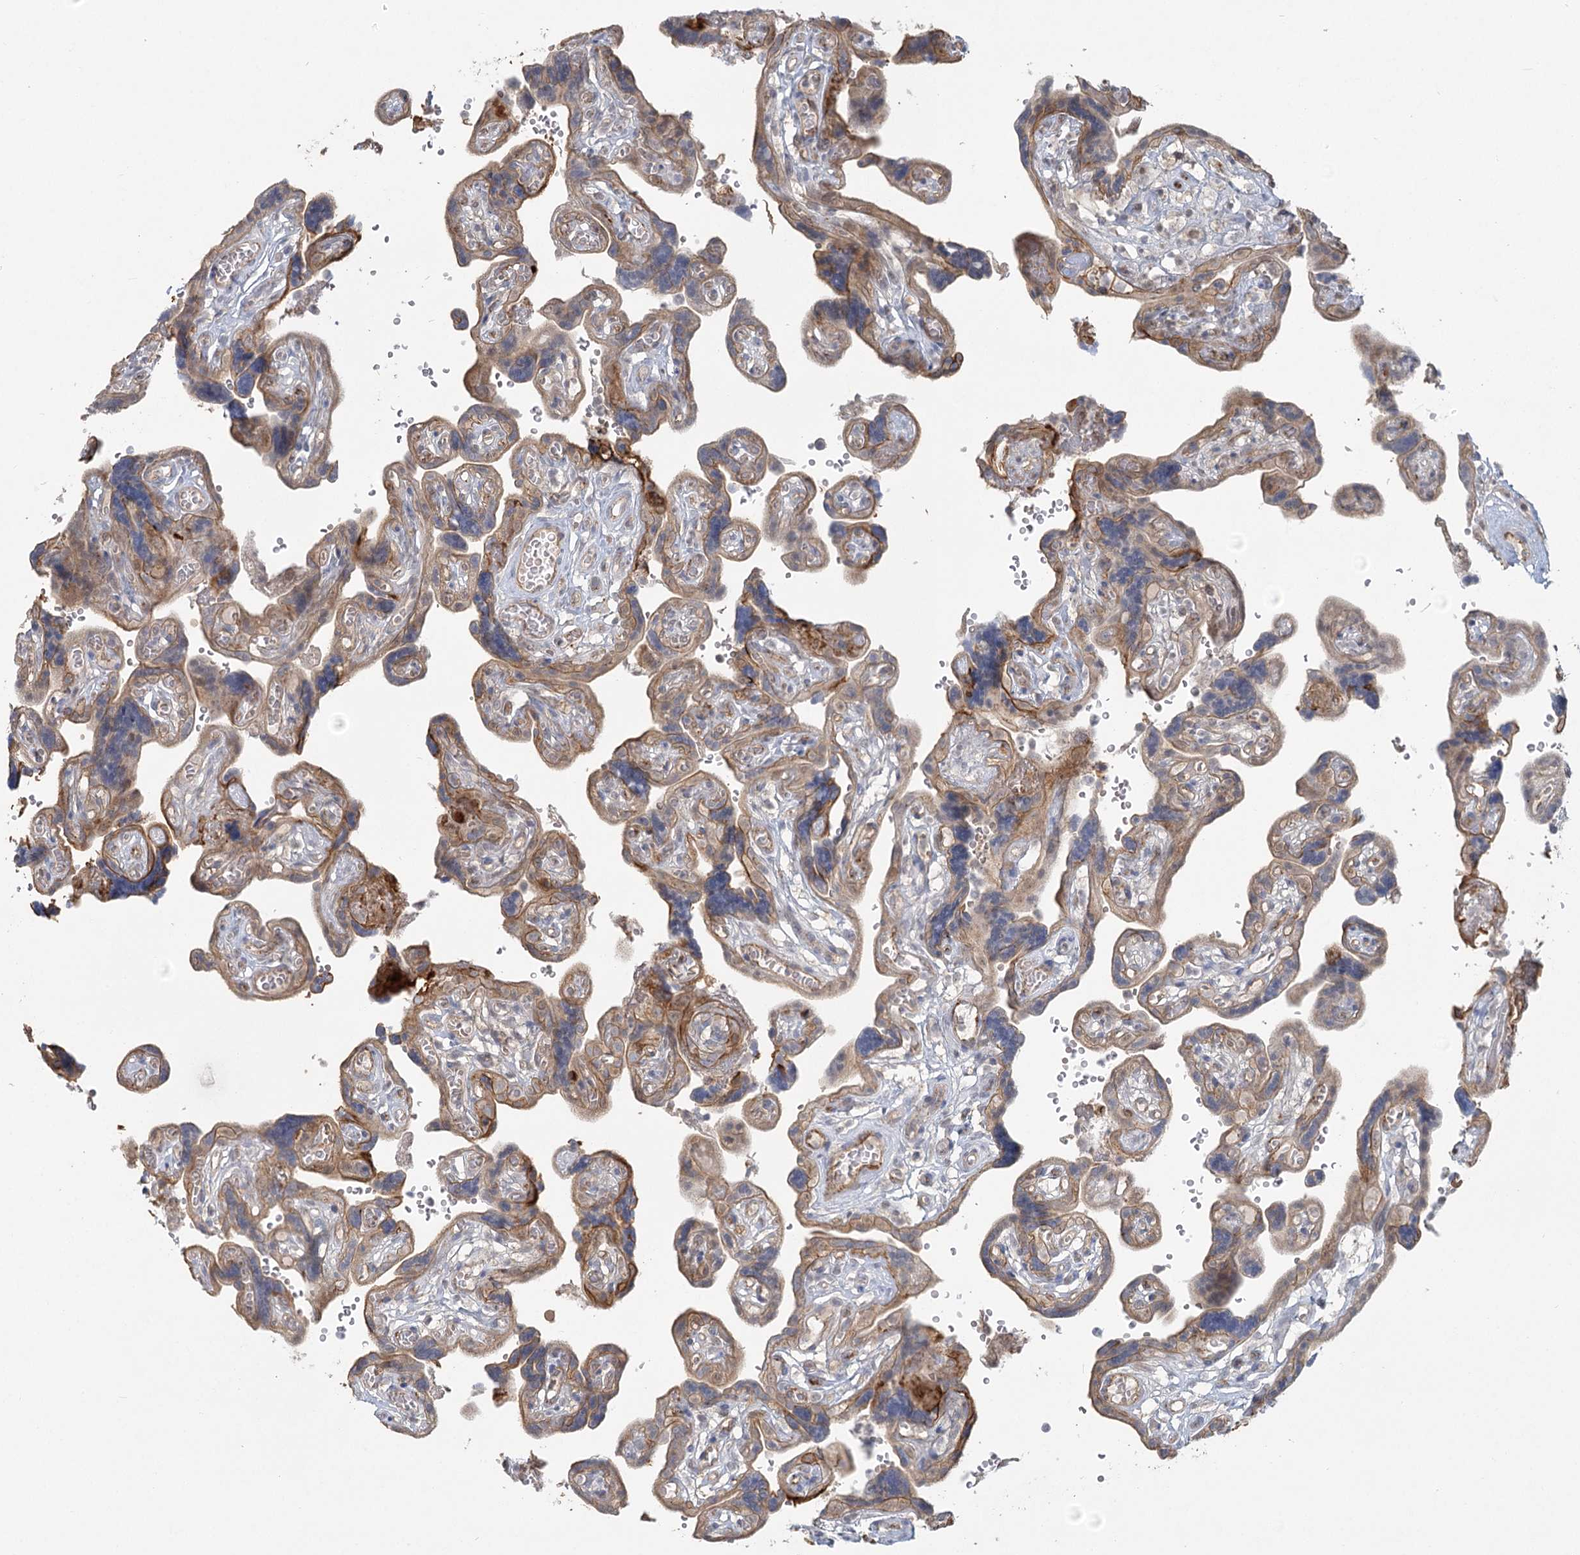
{"staining": {"intensity": "moderate", "quantity": "<25%", "location": "nuclear"}, "tissue": "placenta", "cell_type": "Decidual cells", "image_type": "normal", "snomed": [{"axis": "morphology", "description": "Normal tissue, NOS"}, {"axis": "topography", "description": "Placenta"}], "caption": "Decidual cells demonstrate low levels of moderate nuclear staining in approximately <25% of cells in normal placenta. The staining was performed using DAB to visualize the protein expression in brown, while the nuclei were stained in blue with hematoxylin (Magnification: 20x).", "gene": "KBTBD4", "patient": {"sex": "female", "age": 30}}